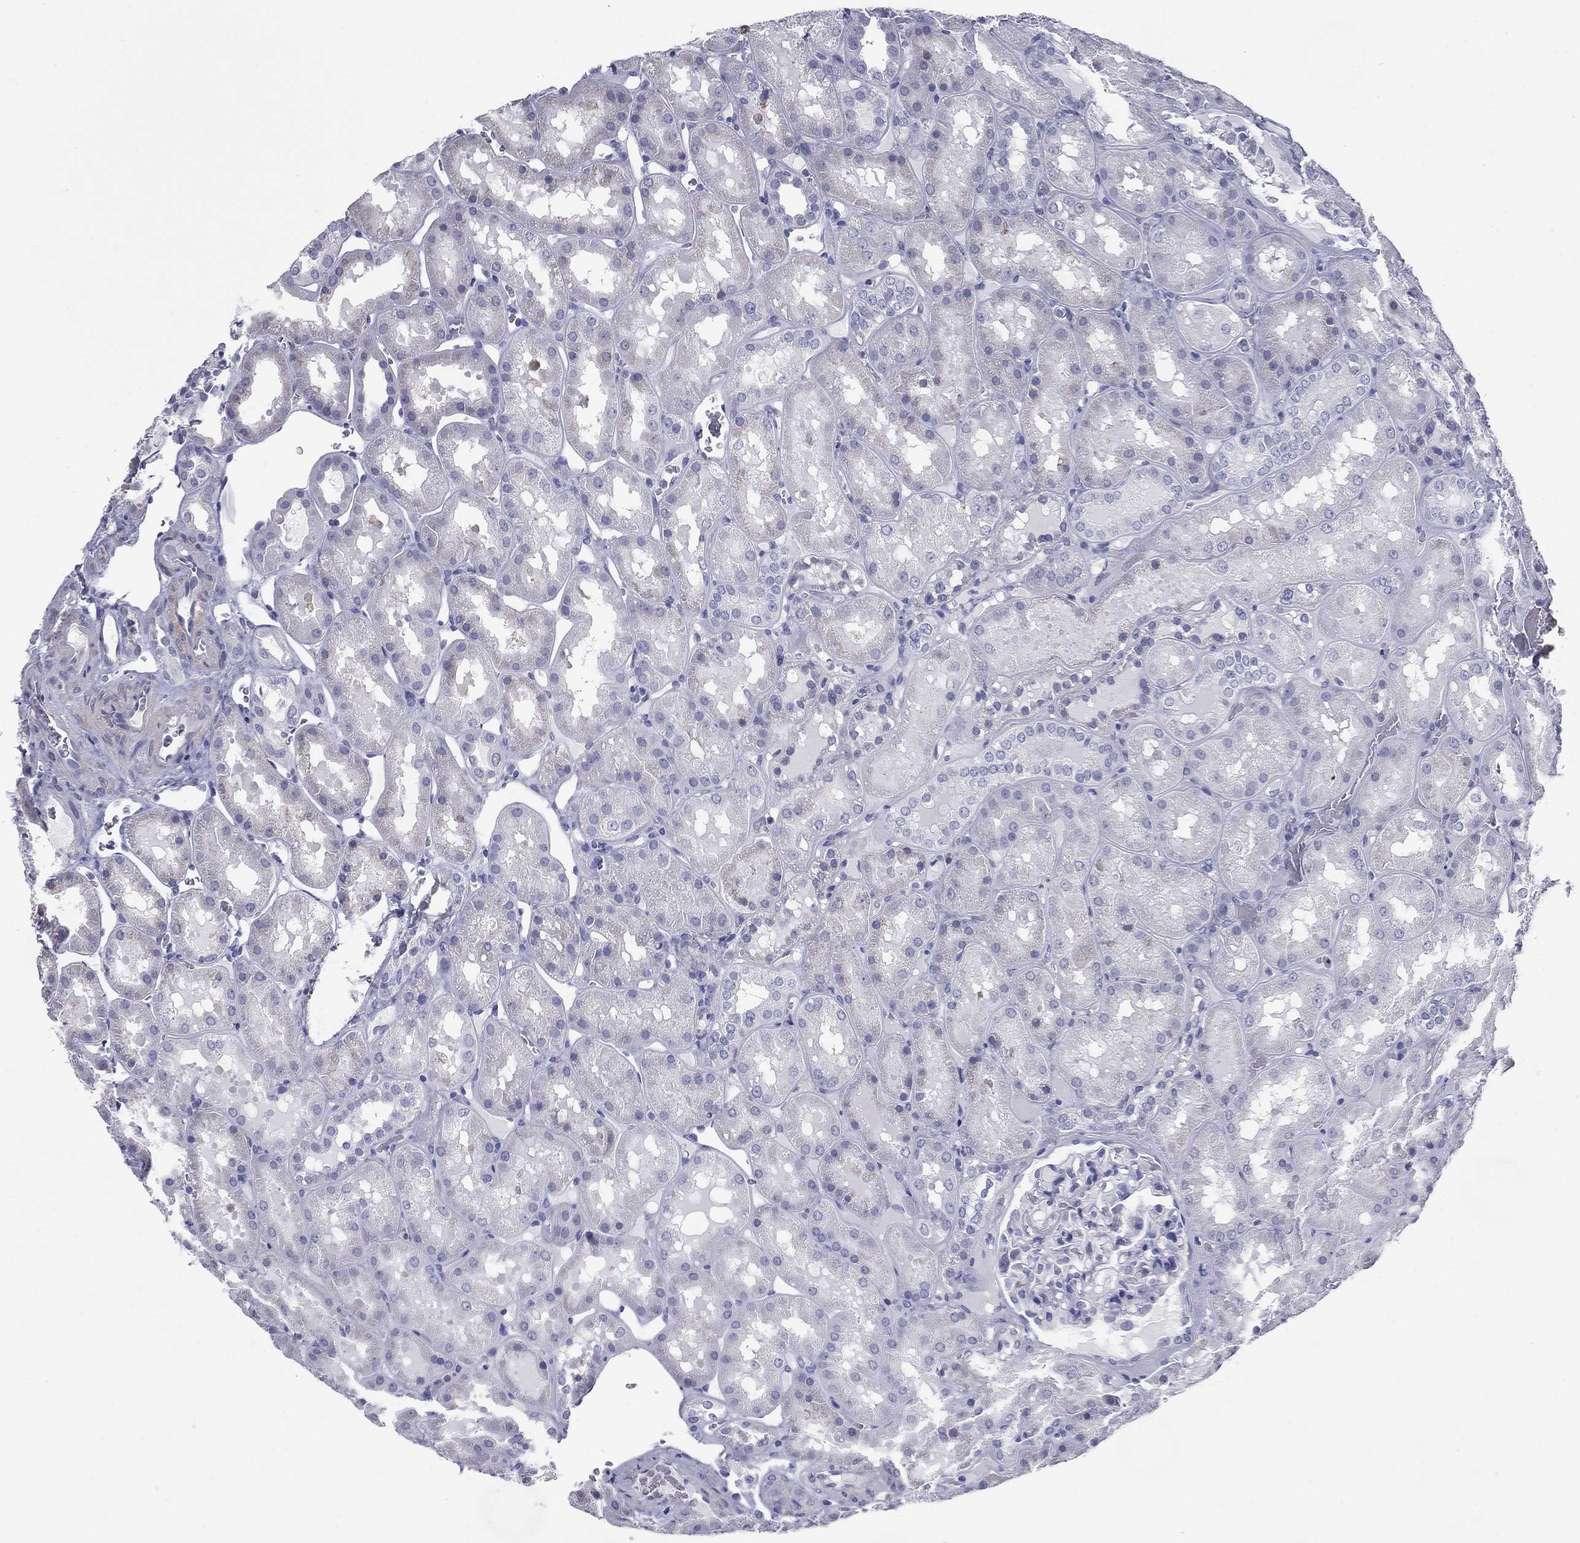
{"staining": {"intensity": "negative", "quantity": "none", "location": "none"}, "tissue": "kidney", "cell_type": "Cells in glomeruli", "image_type": "normal", "snomed": [{"axis": "morphology", "description": "Normal tissue, NOS"}, {"axis": "topography", "description": "Kidney"}], "caption": "Immunohistochemical staining of benign kidney shows no significant positivity in cells in glomeruli.", "gene": "C19orf18", "patient": {"sex": "male", "age": 73}}